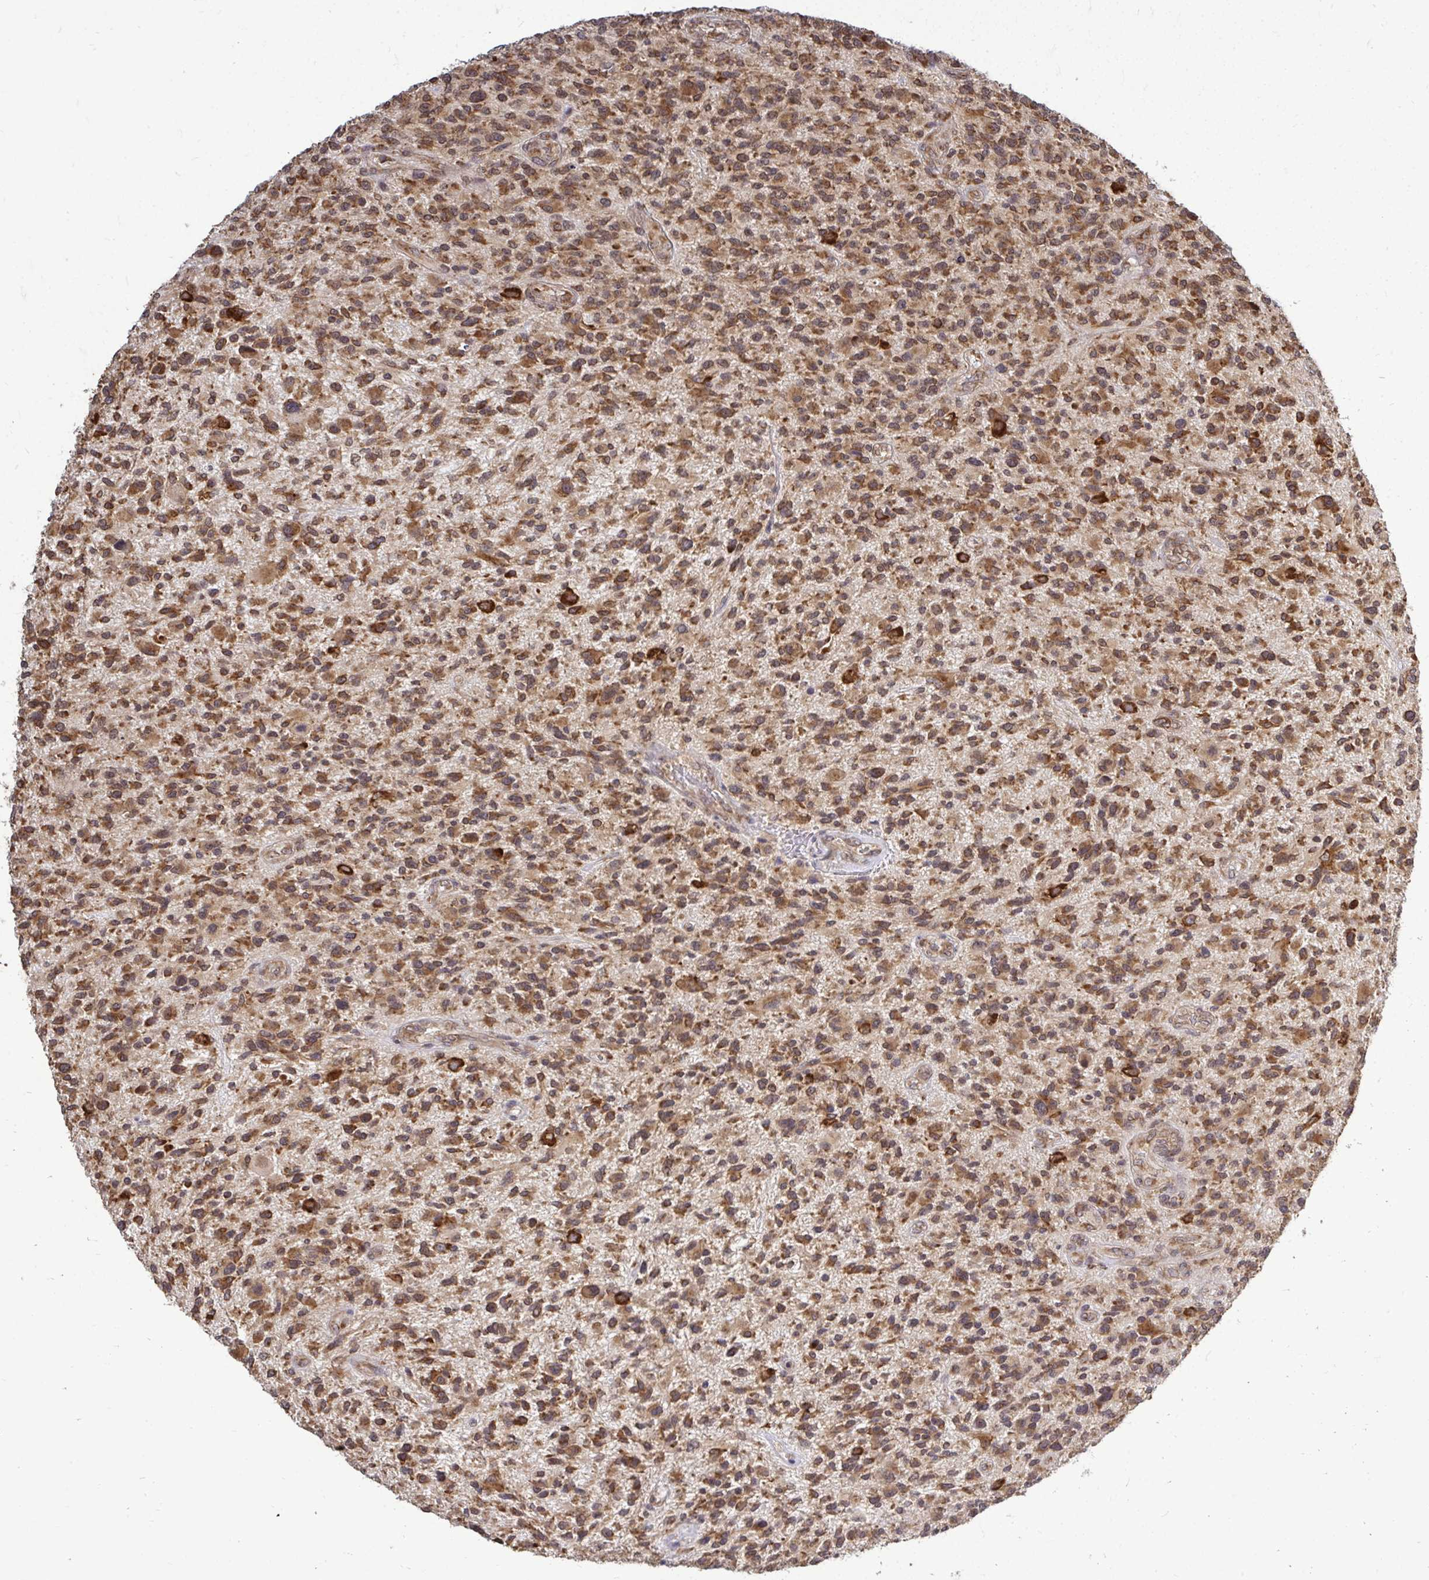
{"staining": {"intensity": "moderate", "quantity": ">75%", "location": "cytoplasmic/membranous"}, "tissue": "glioma", "cell_type": "Tumor cells", "image_type": "cancer", "snomed": [{"axis": "morphology", "description": "Glioma, malignant, High grade"}, {"axis": "topography", "description": "Brain"}], "caption": "Immunohistochemistry (IHC) of human malignant high-grade glioma displays medium levels of moderate cytoplasmic/membranous positivity in approximately >75% of tumor cells. The protein is stained brown, and the nuclei are stained in blue (DAB (3,3'-diaminobenzidine) IHC with brightfield microscopy, high magnification).", "gene": "FMR1", "patient": {"sex": "male", "age": 47}}